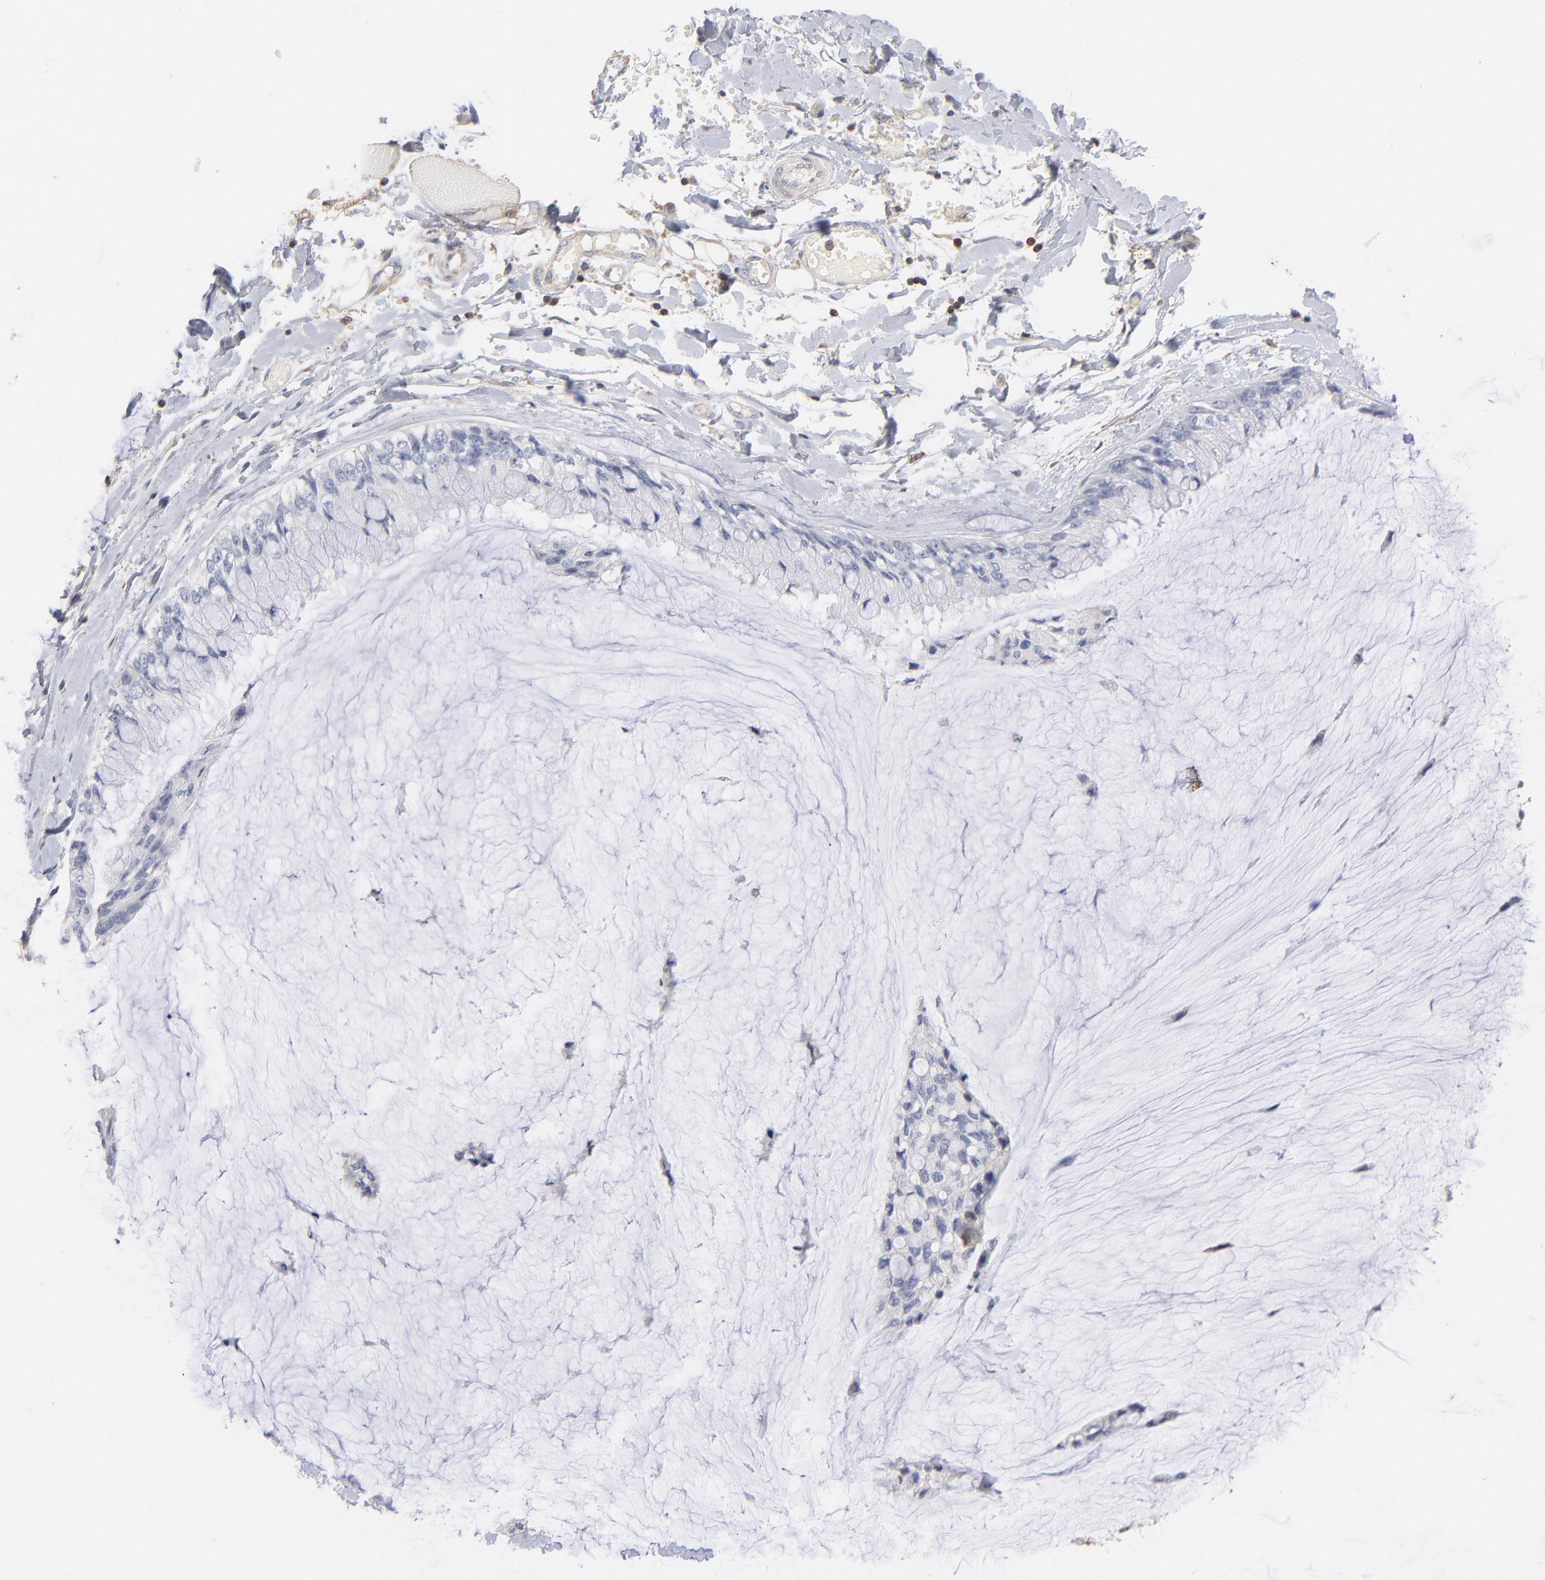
{"staining": {"intensity": "negative", "quantity": "none", "location": "none"}, "tissue": "ovarian cancer", "cell_type": "Tumor cells", "image_type": "cancer", "snomed": [{"axis": "morphology", "description": "Cystadenocarcinoma, mucinous, NOS"}, {"axis": "topography", "description": "Ovary"}], "caption": "Immunohistochemistry of ovarian mucinous cystadenocarcinoma shows no staining in tumor cells.", "gene": "WIPF1", "patient": {"sex": "female", "age": 39}}